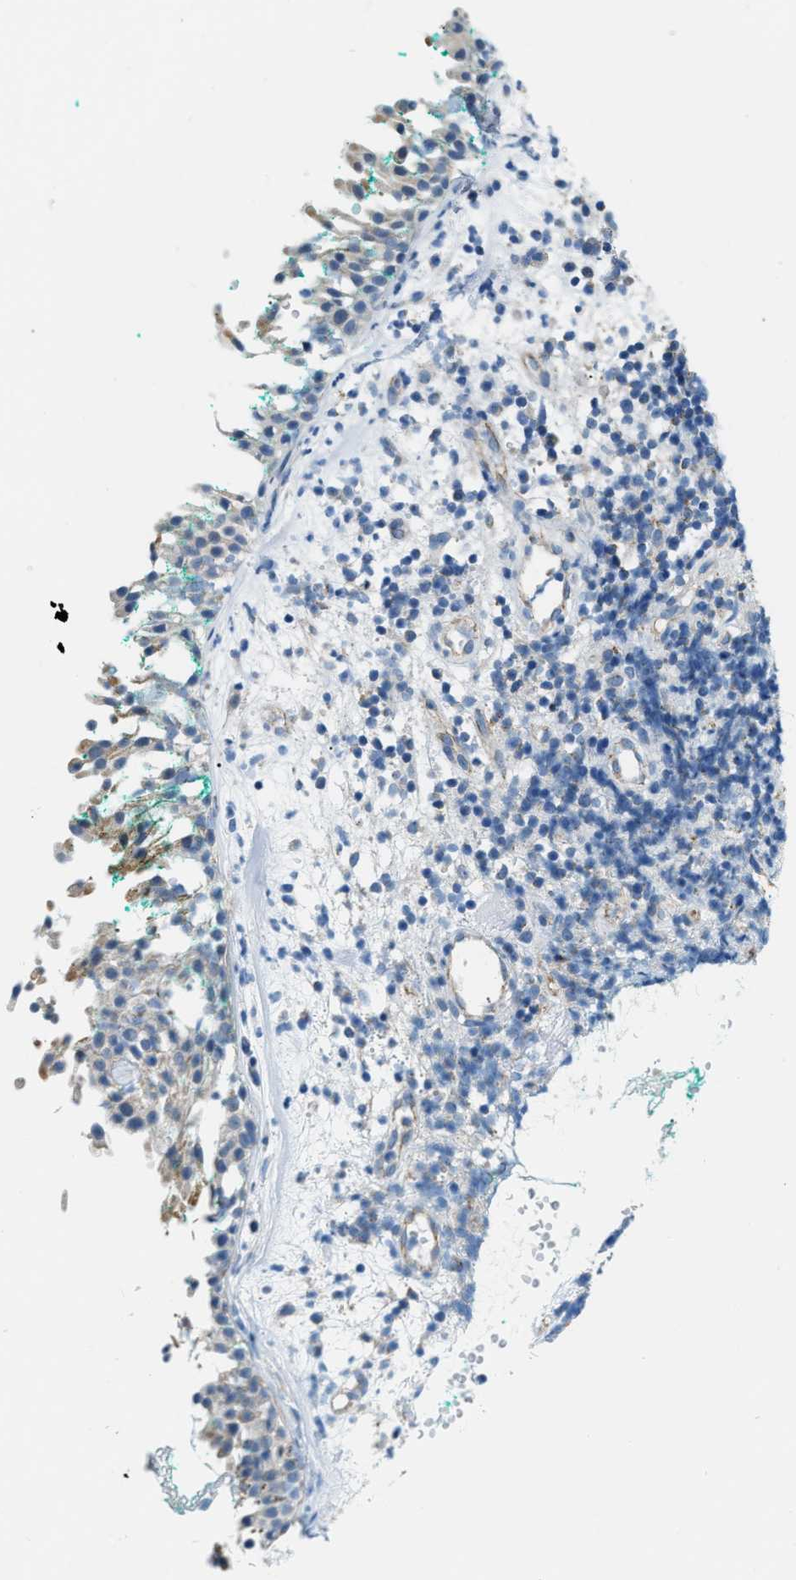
{"staining": {"intensity": "weak", "quantity": "<25%", "location": "cytoplasmic/membranous"}, "tissue": "nasopharynx", "cell_type": "Respiratory epithelial cells", "image_type": "normal", "snomed": [{"axis": "morphology", "description": "Normal tissue, NOS"}, {"axis": "morphology", "description": "Basal cell carcinoma"}, {"axis": "topography", "description": "Cartilage tissue"}, {"axis": "topography", "description": "Nasopharynx"}, {"axis": "topography", "description": "Oral tissue"}], "caption": "Respiratory epithelial cells are negative for protein expression in unremarkable human nasopharynx. Nuclei are stained in blue.", "gene": "JADE1", "patient": {"sex": "female", "age": 77}}